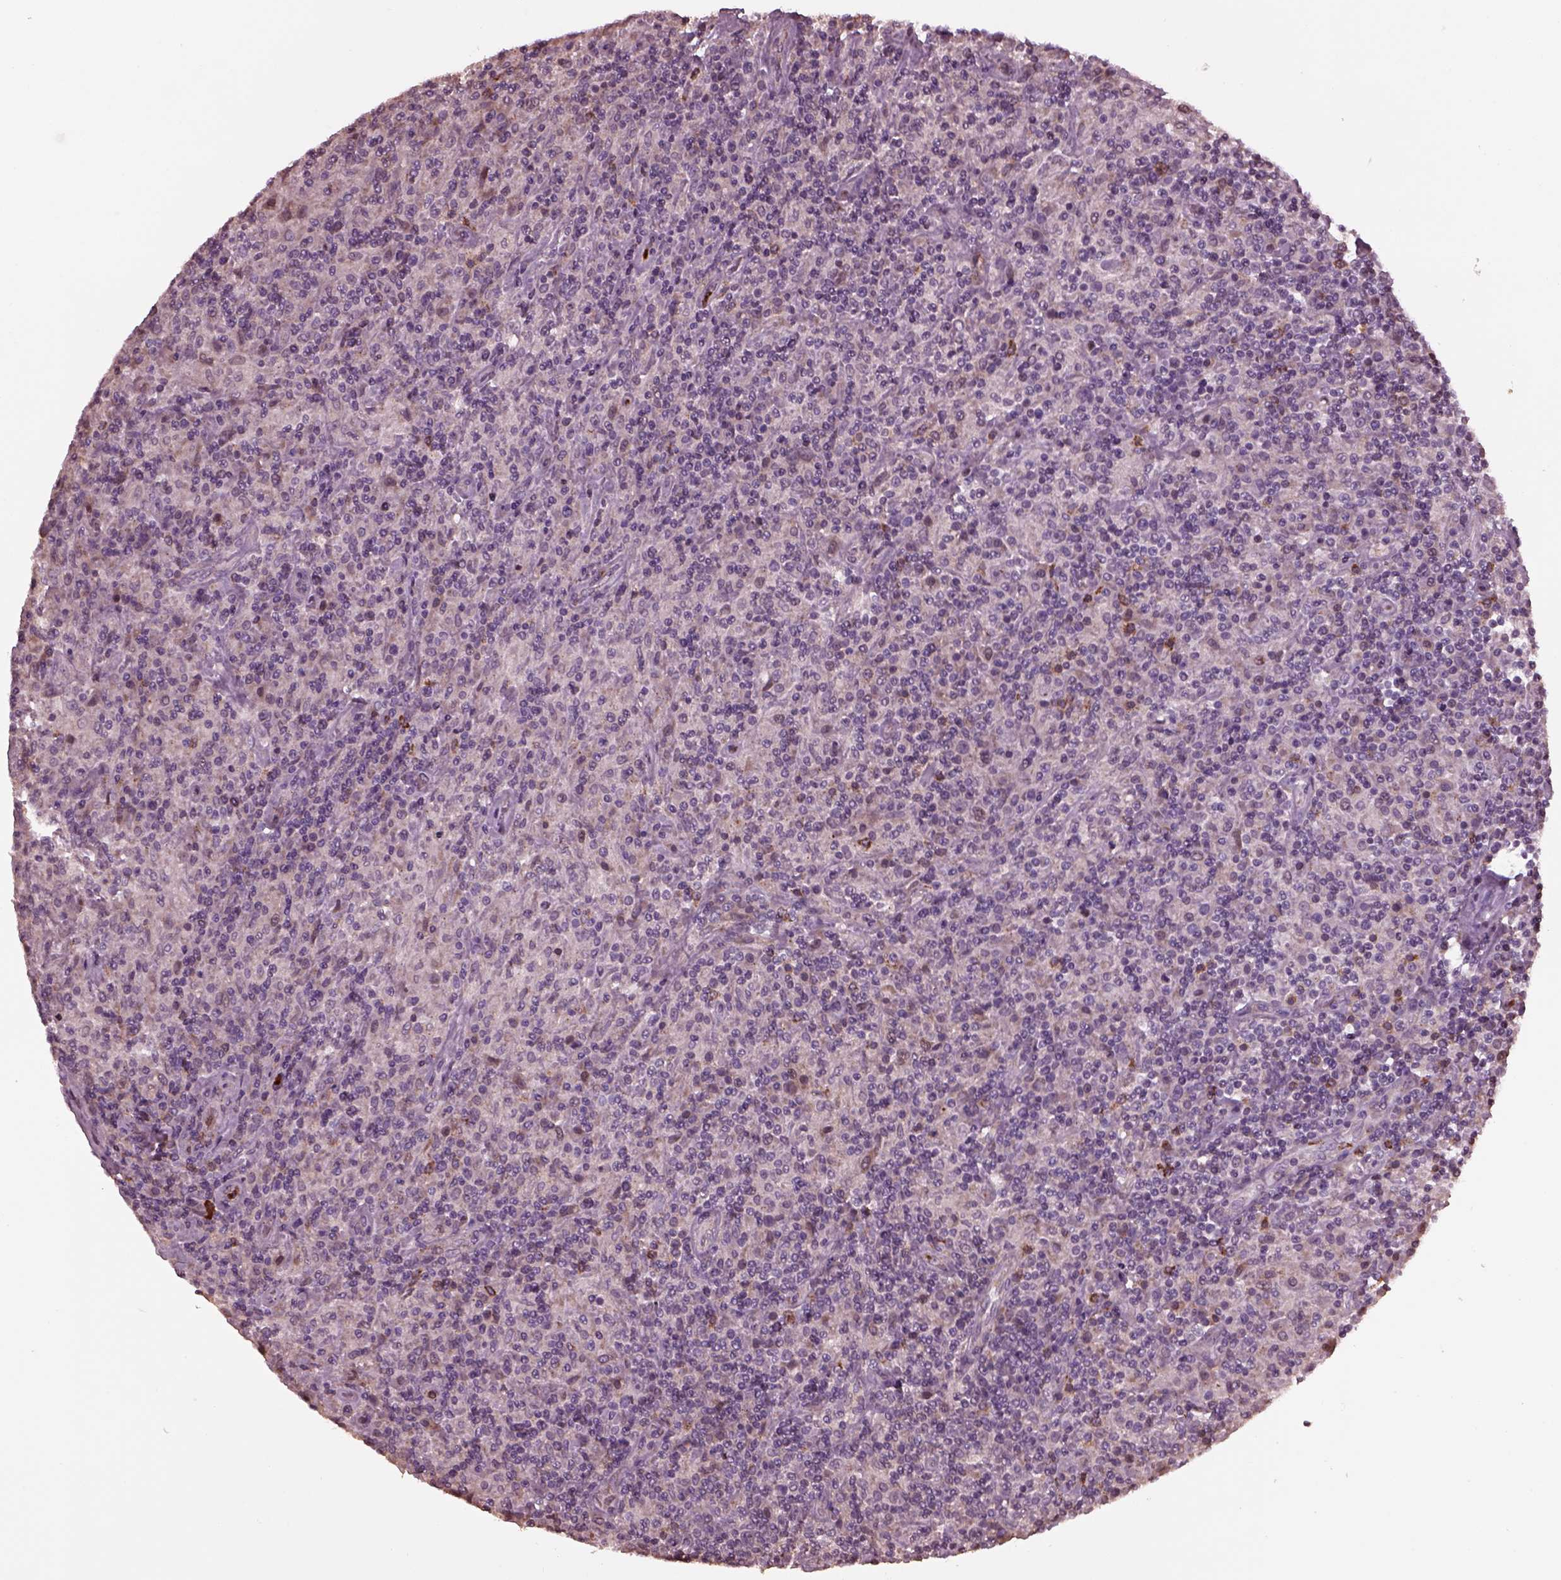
{"staining": {"intensity": "negative", "quantity": "none", "location": "none"}, "tissue": "lymphoma", "cell_type": "Tumor cells", "image_type": "cancer", "snomed": [{"axis": "morphology", "description": "Hodgkin's disease, NOS"}, {"axis": "topography", "description": "Lymph node"}], "caption": "This is an IHC micrograph of human lymphoma. There is no expression in tumor cells.", "gene": "RUFY3", "patient": {"sex": "male", "age": 70}}